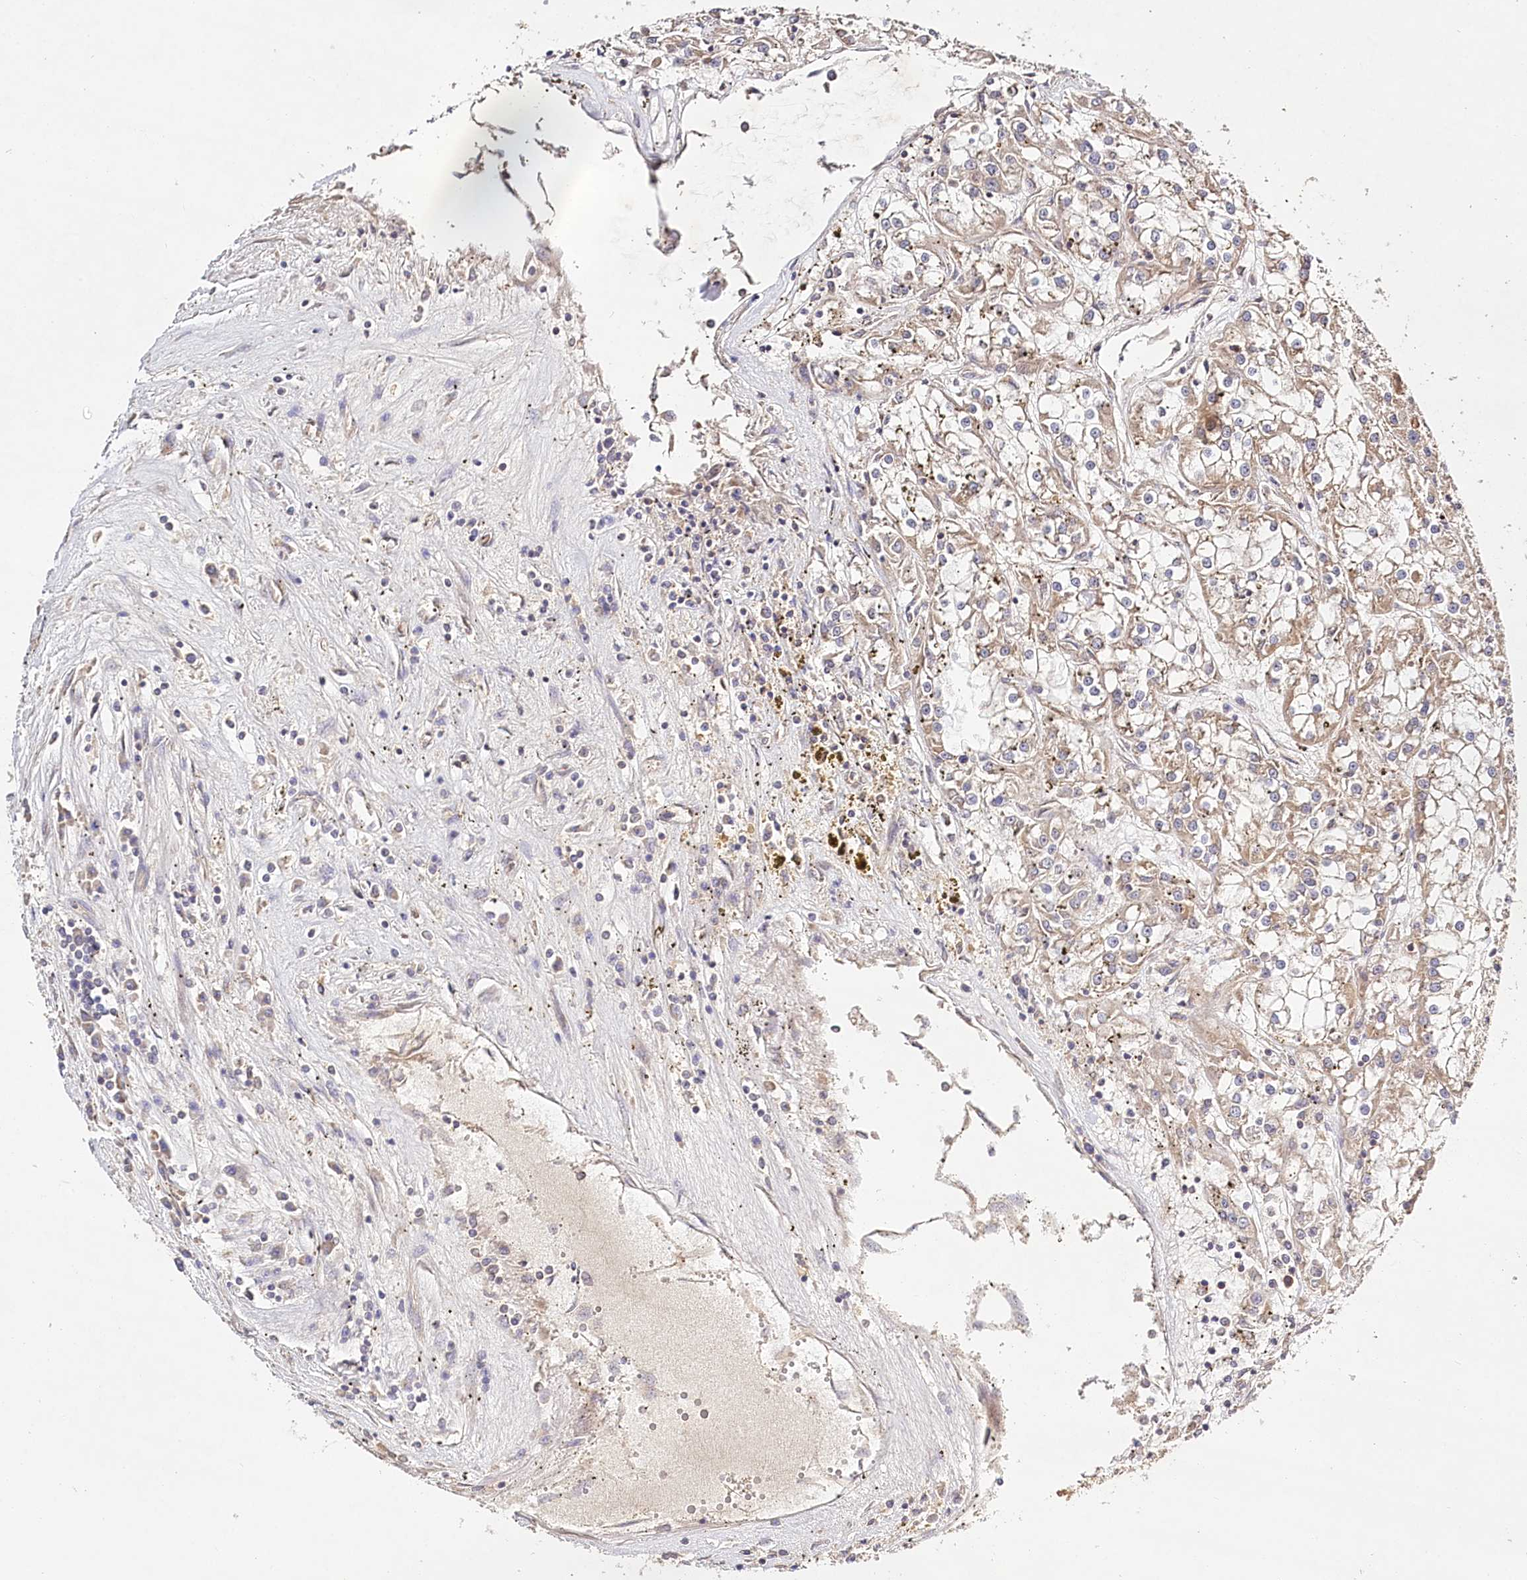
{"staining": {"intensity": "weak", "quantity": "<25%", "location": "cytoplasmic/membranous"}, "tissue": "renal cancer", "cell_type": "Tumor cells", "image_type": "cancer", "snomed": [{"axis": "morphology", "description": "Adenocarcinoma, NOS"}, {"axis": "topography", "description": "Kidney"}], "caption": "This is an immunohistochemistry (IHC) micrograph of renal adenocarcinoma. There is no positivity in tumor cells.", "gene": "LSS", "patient": {"sex": "female", "age": 52}}